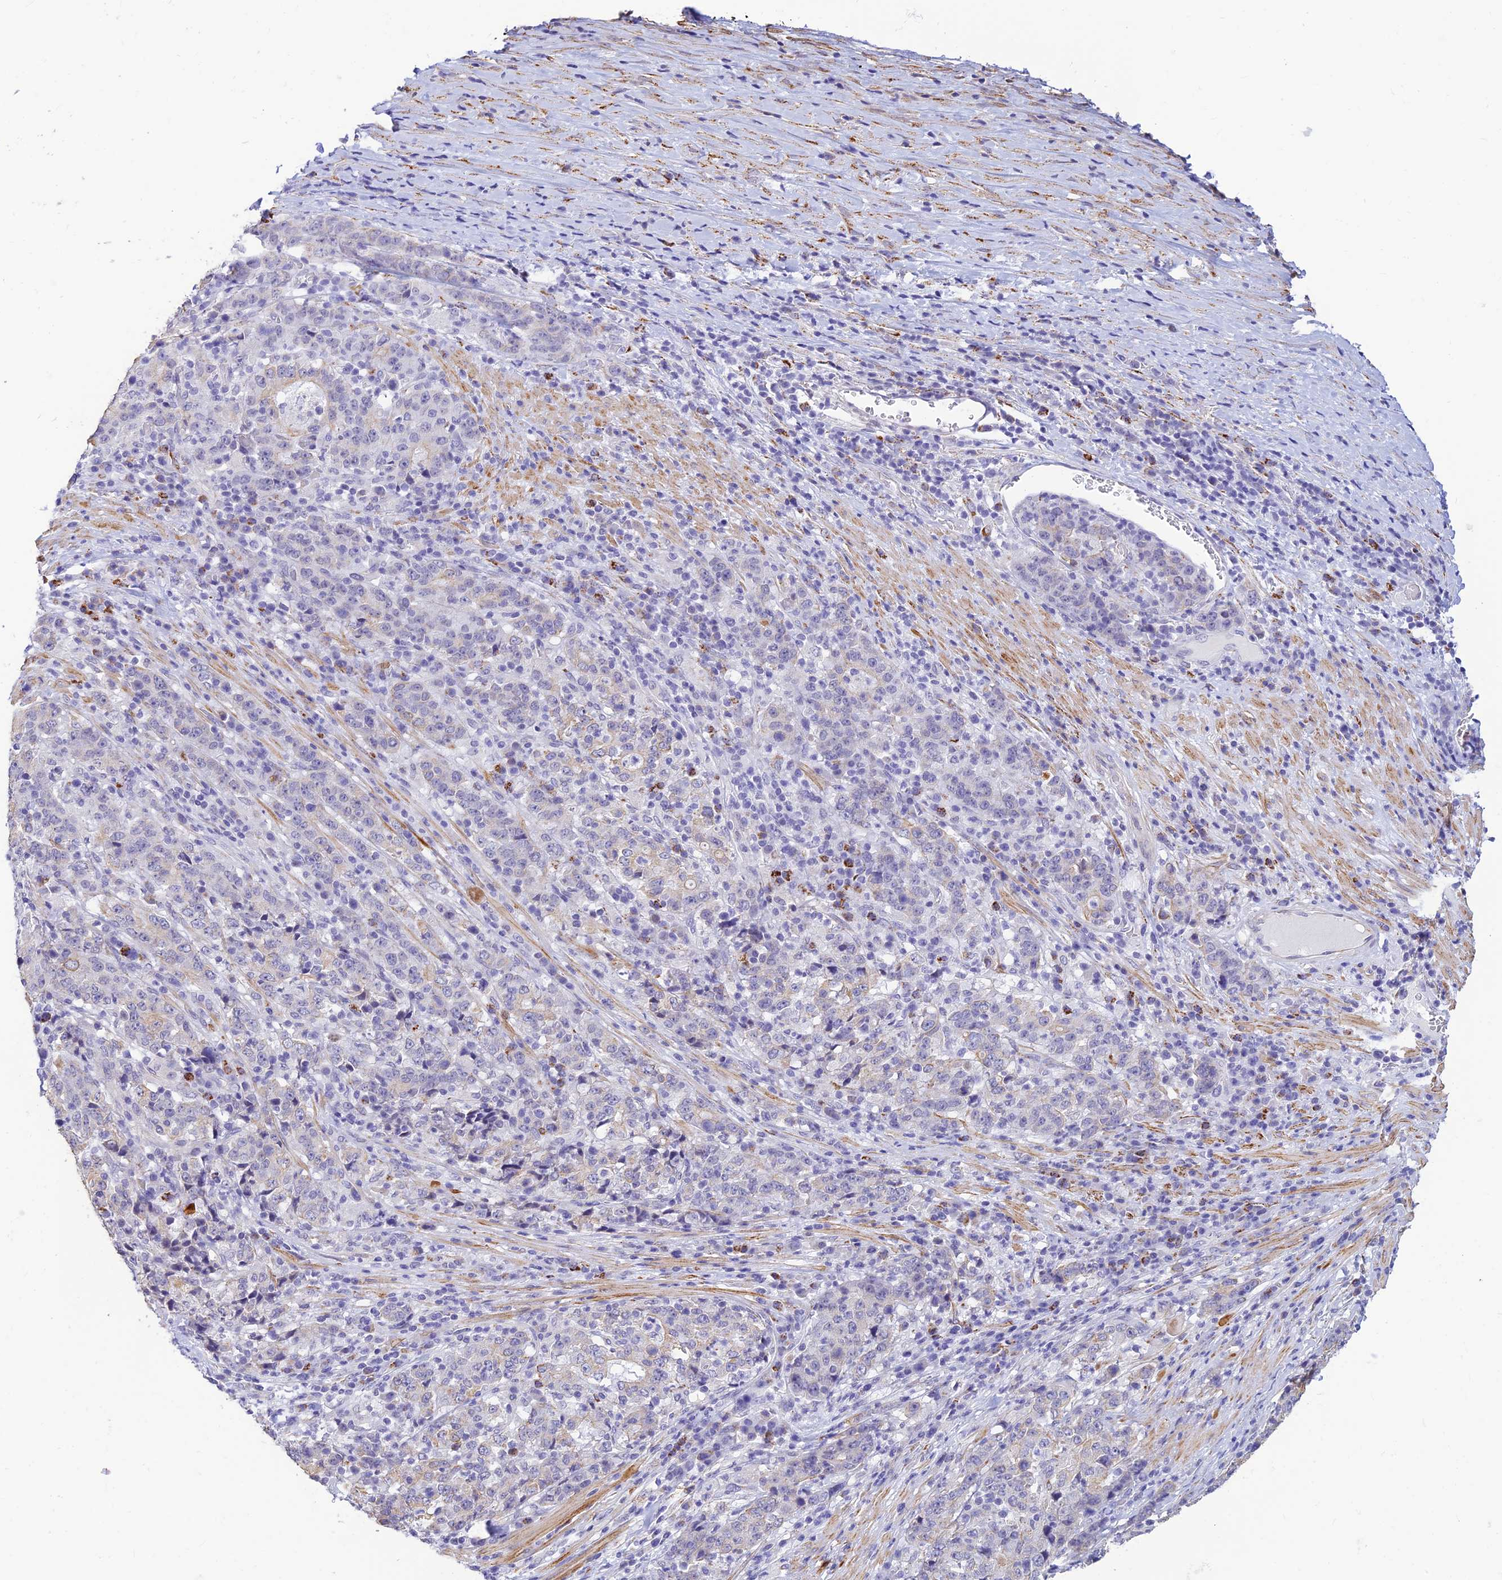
{"staining": {"intensity": "negative", "quantity": "none", "location": "none"}, "tissue": "stomach cancer", "cell_type": "Tumor cells", "image_type": "cancer", "snomed": [{"axis": "morphology", "description": "Adenocarcinoma, NOS"}, {"axis": "topography", "description": "Stomach"}], "caption": "This is a histopathology image of IHC staining of stomach cancer, which shows no positivity in tumor cells.", "gene": "ALDH1L2", "patient": {"sex": "male", "age": 59}}